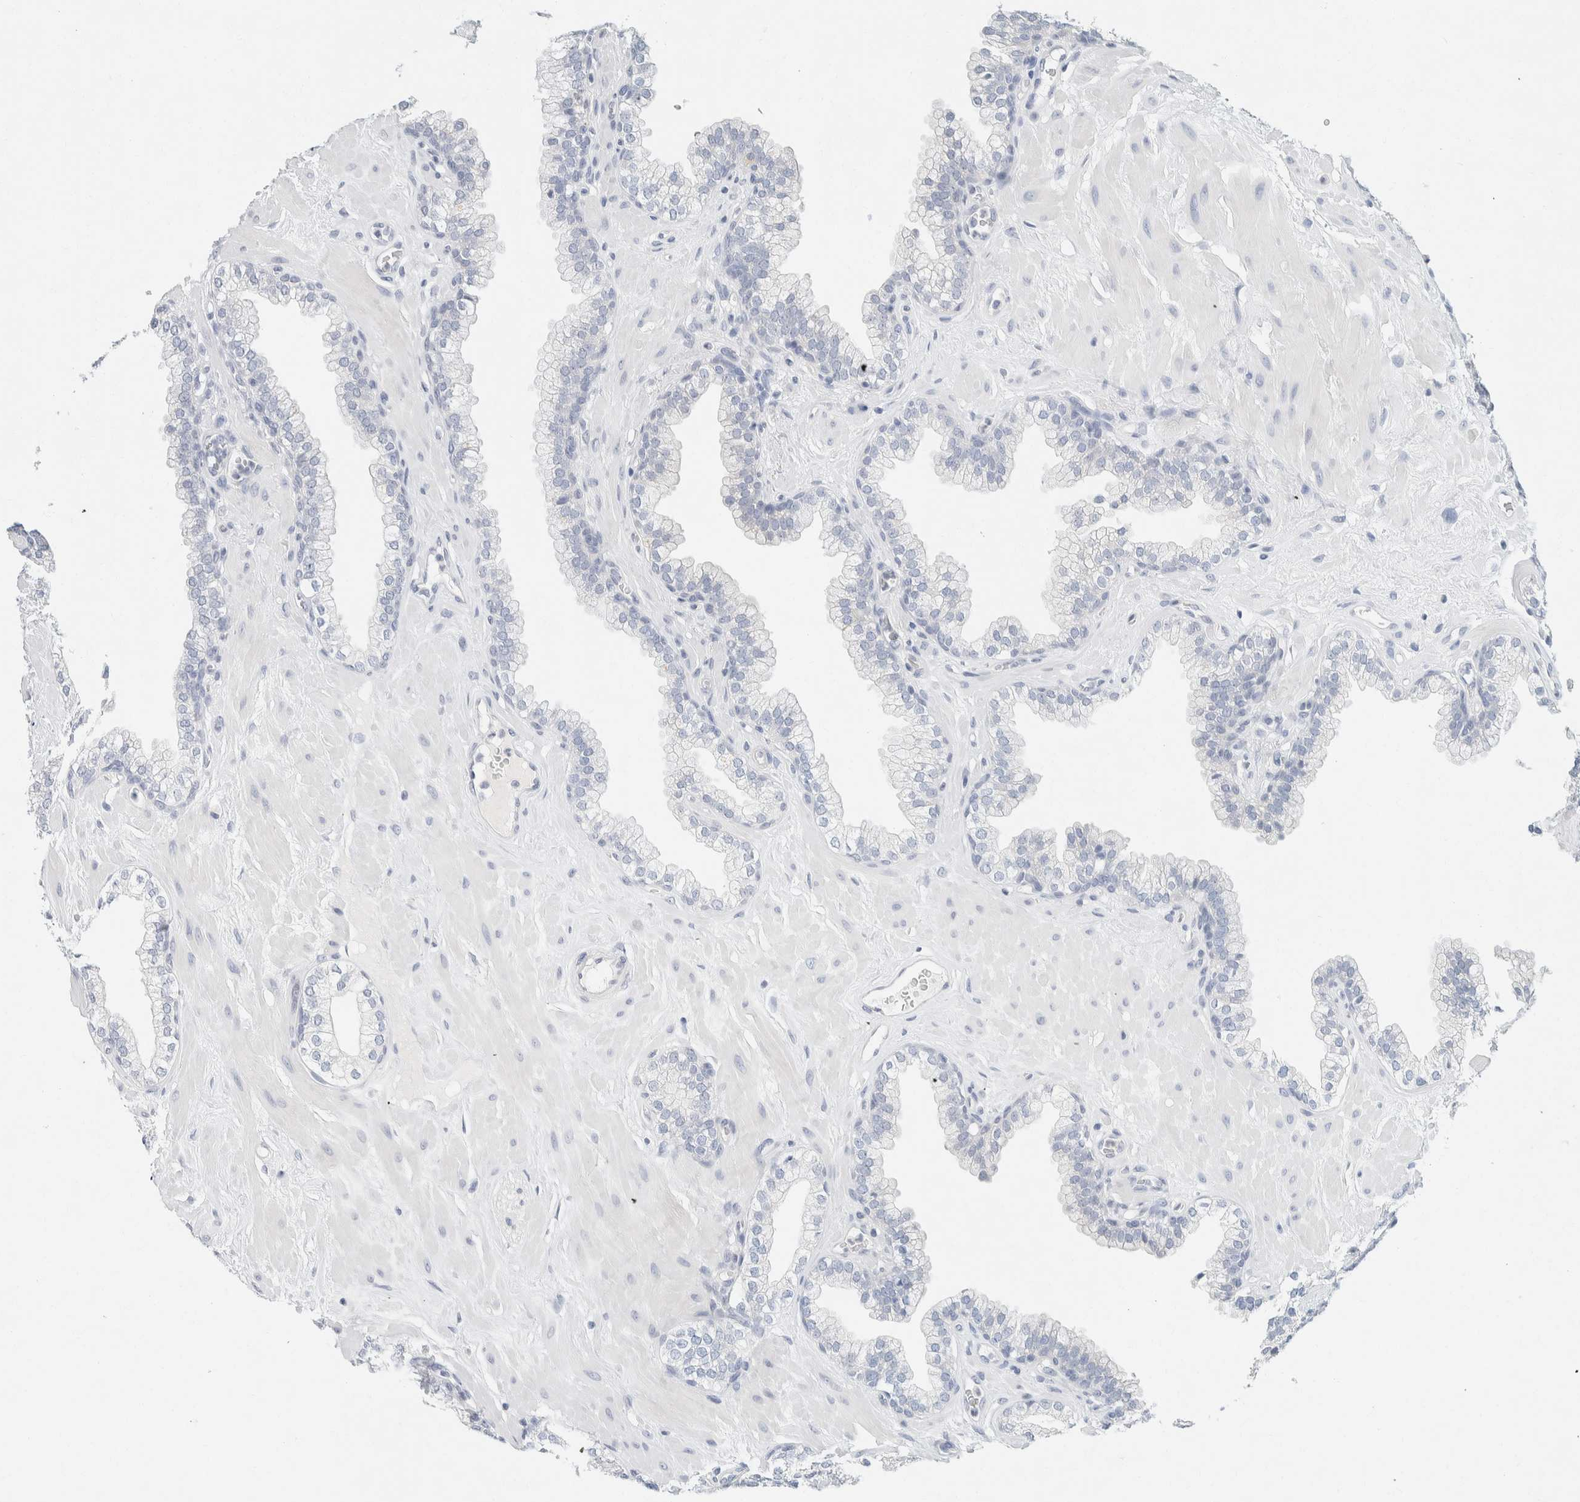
{"staining": {"intensity": "negative", "quantity": "none", "location": "none"}, "tissue": "prostate", "cell_type": "Glandular cells", "image_type": "normal", "snomed": [{"axis": "morphology", "description": "Normal tissue, NOS"}, {"axis": "morphology", "description": "Urothelial carcinoma, Low grade"}, {"axis": "topography", "description": "Urinary bladder"}, {"axis": "topography", "description": "Prostate"}], "caption": "Immunohistochemical staining of normal human prostate demonstrates no significant staining in glandular cells.", "gene": "ALOX12B", "patient": {"sex": "male", "age": 60}}